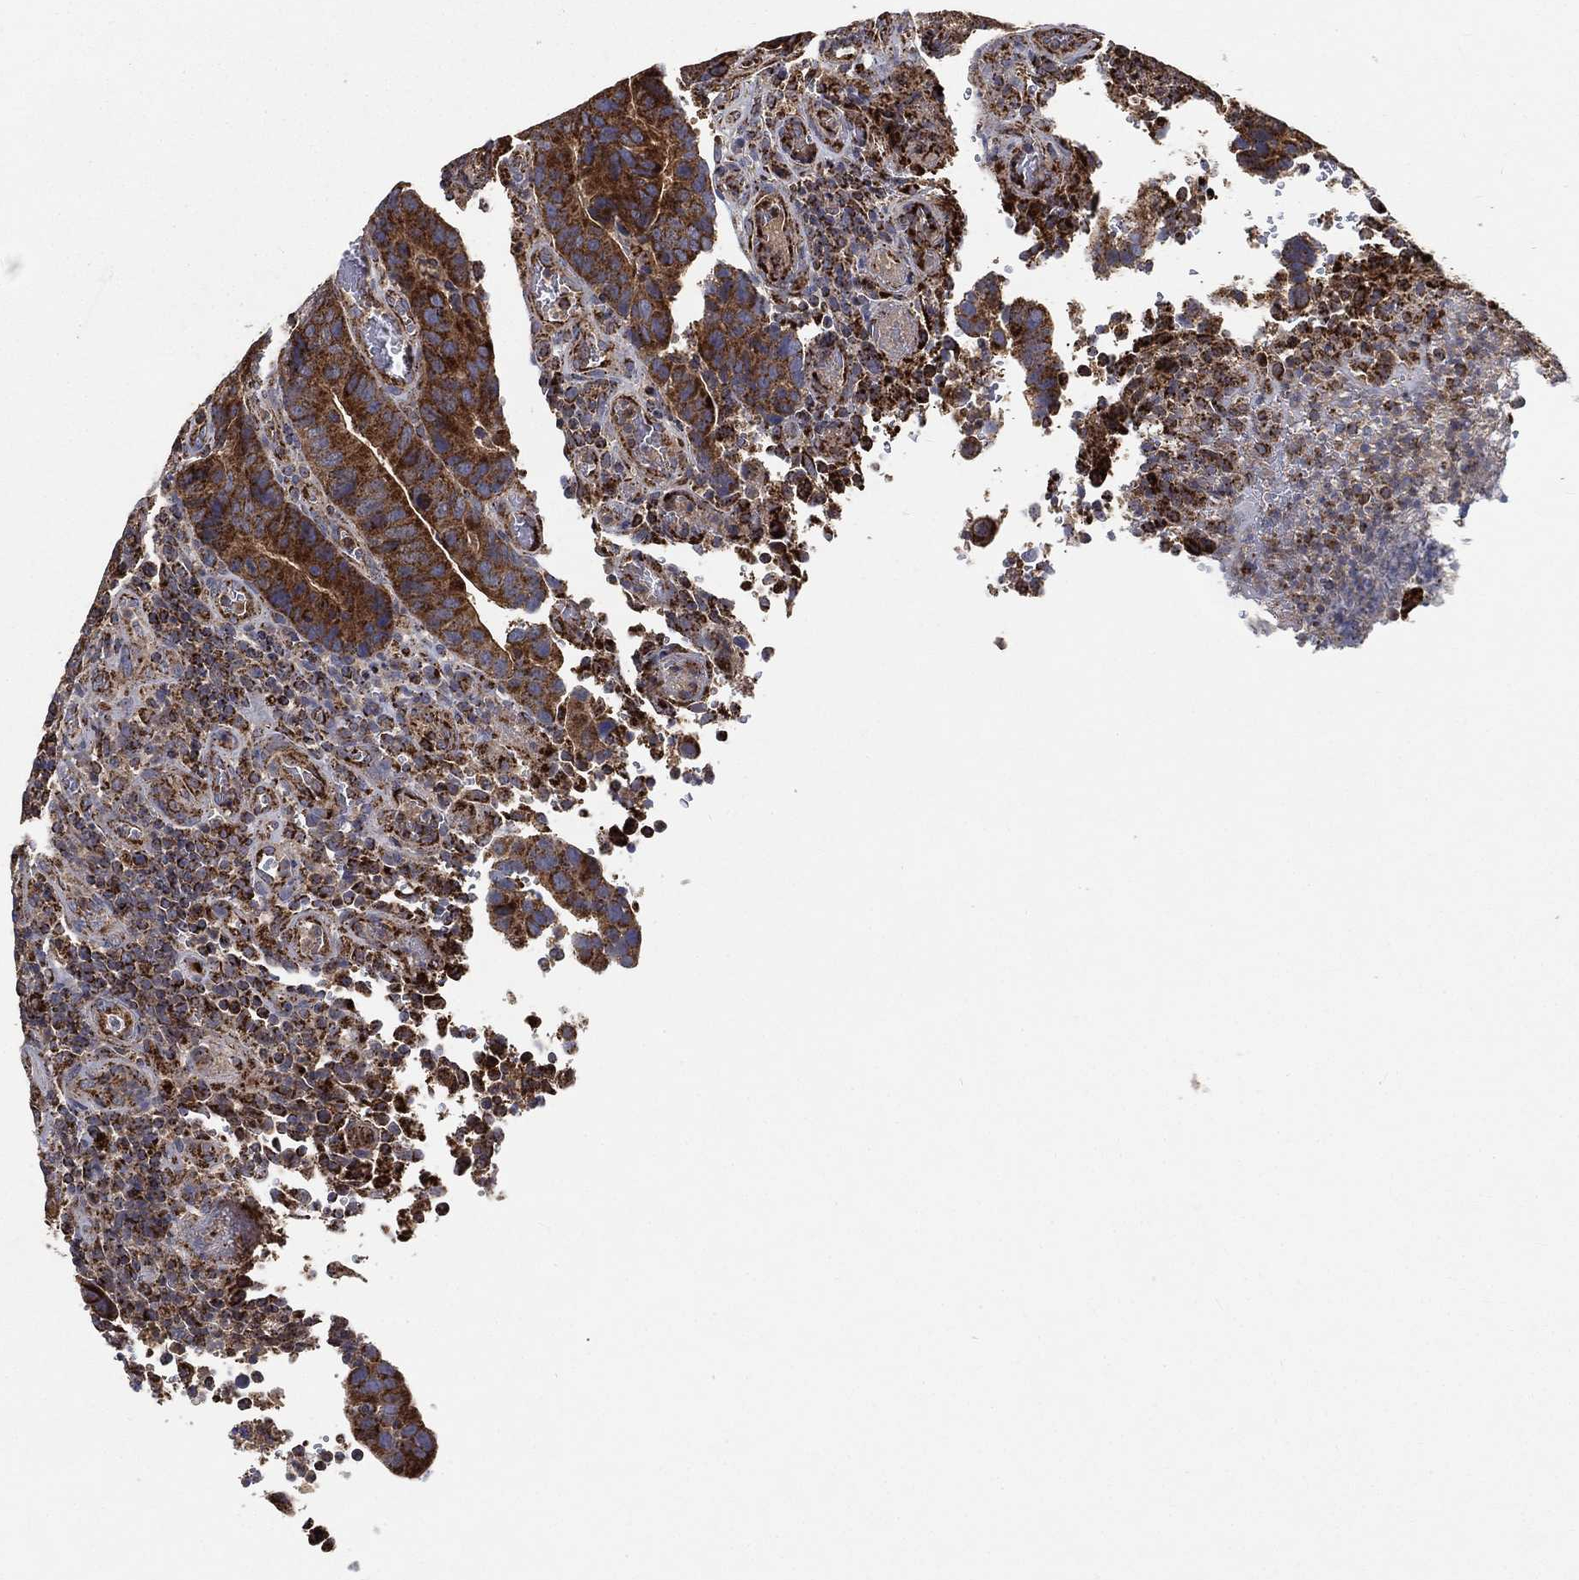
{"staining": {"intensity": "strong", "quantity": ">75%", "location": "cytoplasmic/membranous"}, "tissue": "colorectal cancer", "cell_type": "Tumor cells", "image_type": "cancer", "snomed": [{"axis": "morphology", "description": "Adenocarcinoma, NOS"}, {"axis": "topography", "description": "Colon"}], "caption": "Immunohistochemical staining of colorectal cancer reveals strong cytoplasmic/membranous protein positivity in about >75% of tumor cells.", "gene": "SLC38A7", "patient": {"sex": "female", "age": 56}}